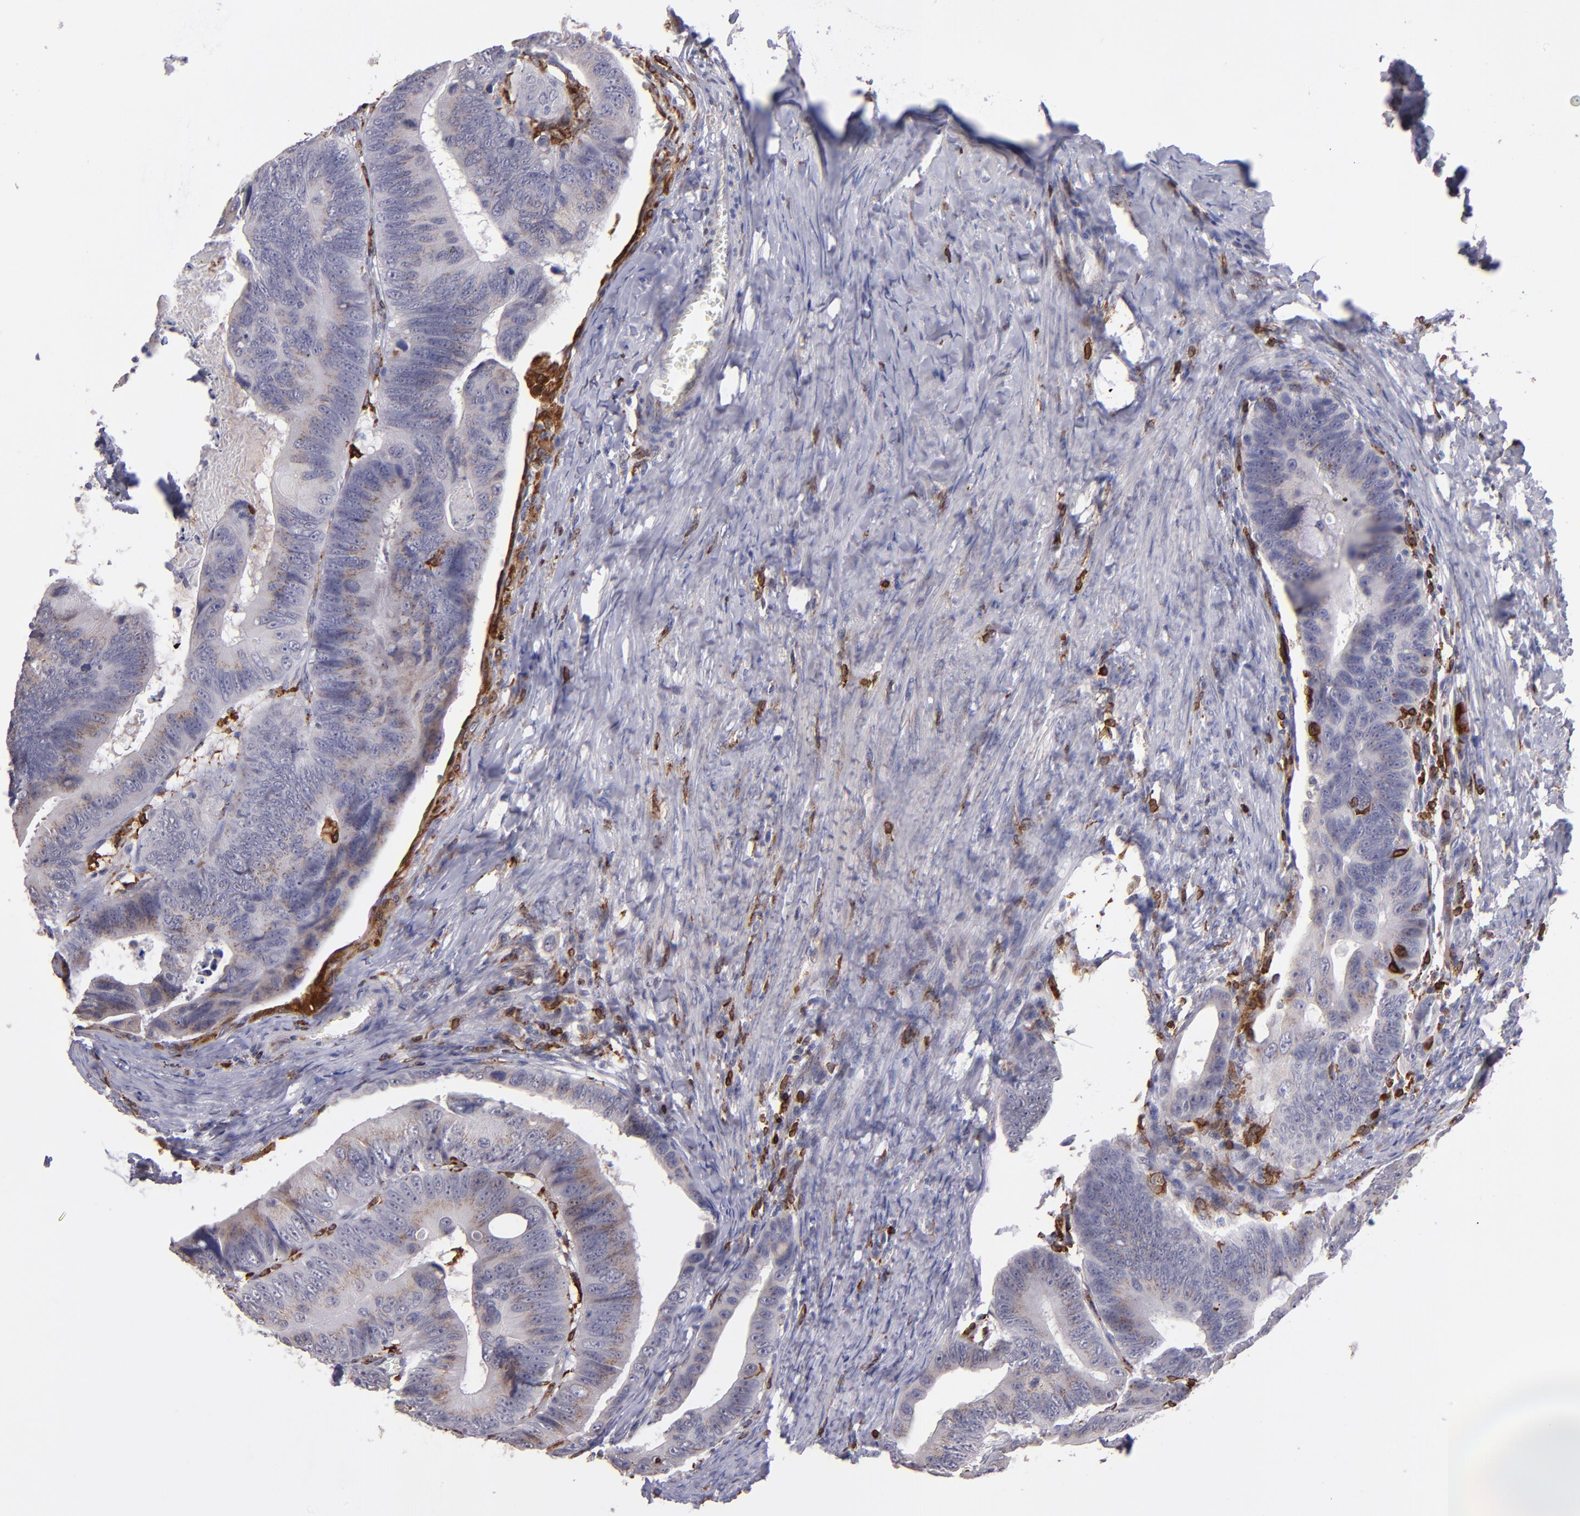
{"staining": {"intensity": "weak", "quantity": "<25%", "location": "cytoplasmic/membranous"}, "tissue": "colorectal cancer", "cell_type": "Tumor cells", "image_type": "cancer", "snomed": [{"axis": "morphology", "description": "Adenocarcinoma, NOS"}, {"axis": "topography", "description": "Colon"}], "caption": "An image of colorectal adenocarcinoma stained for a protein demonstrates no brown staining in tumor cells.", "gene": "PTGS1", "patient": {"sex": "female", "age": 55}}